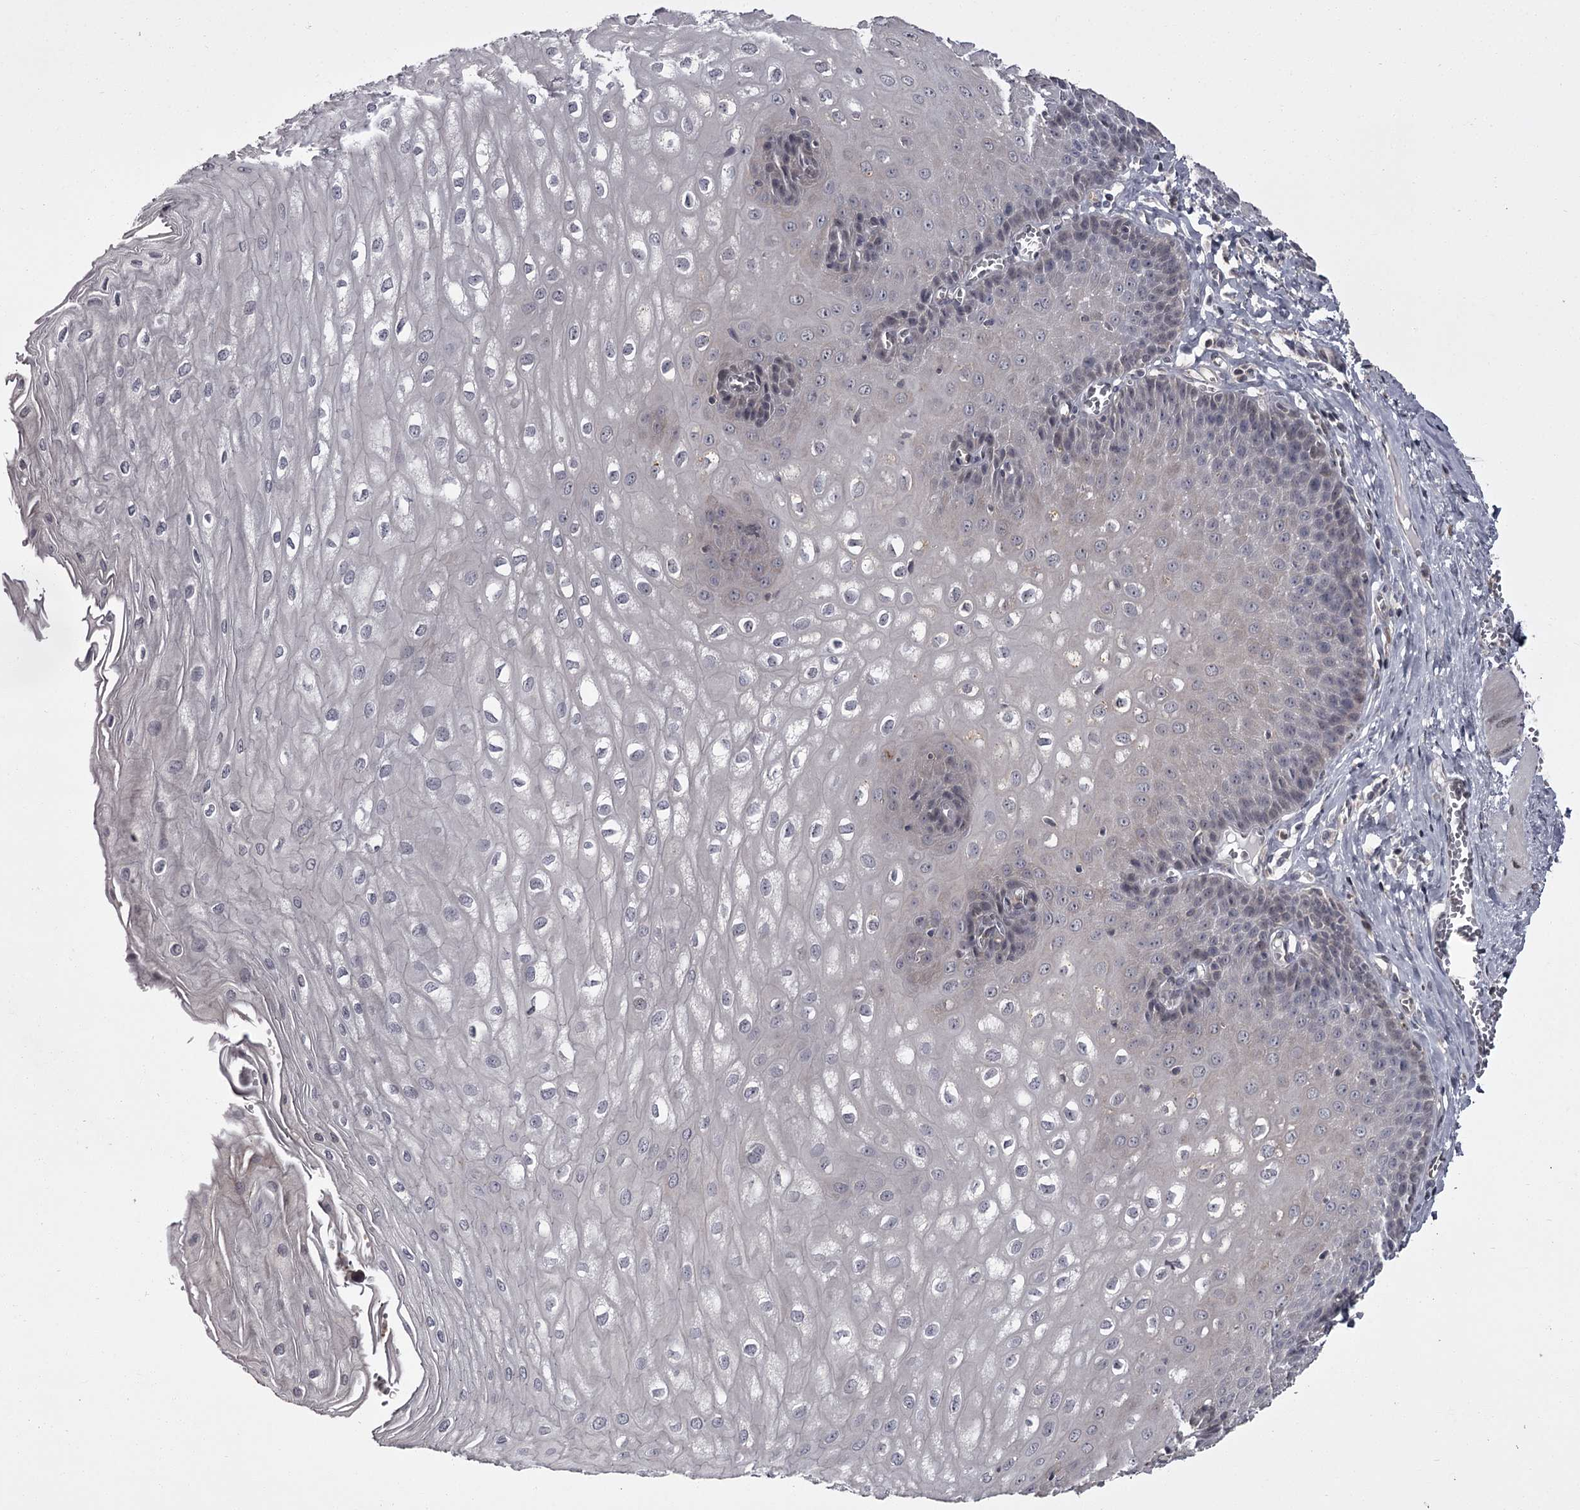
{"staining": {"intensity": "negative", "quantity": "none", "location": "none"}, "tissue": "esophagus", "cell_type": "Squamous epithelial cells", "image_type": "normal", "snomed": [{"axis": "morphology", "description": "Normal tissue, NOS"}, {"axis": "topography", "description": "Esophagus"}], "caption": "Photomicrograph shows no significant protein expression in squamous epithelial cells of unremarkable esophagus.", "gene": "CCDC92", "patient": {"sex": "male", "age": 60}}